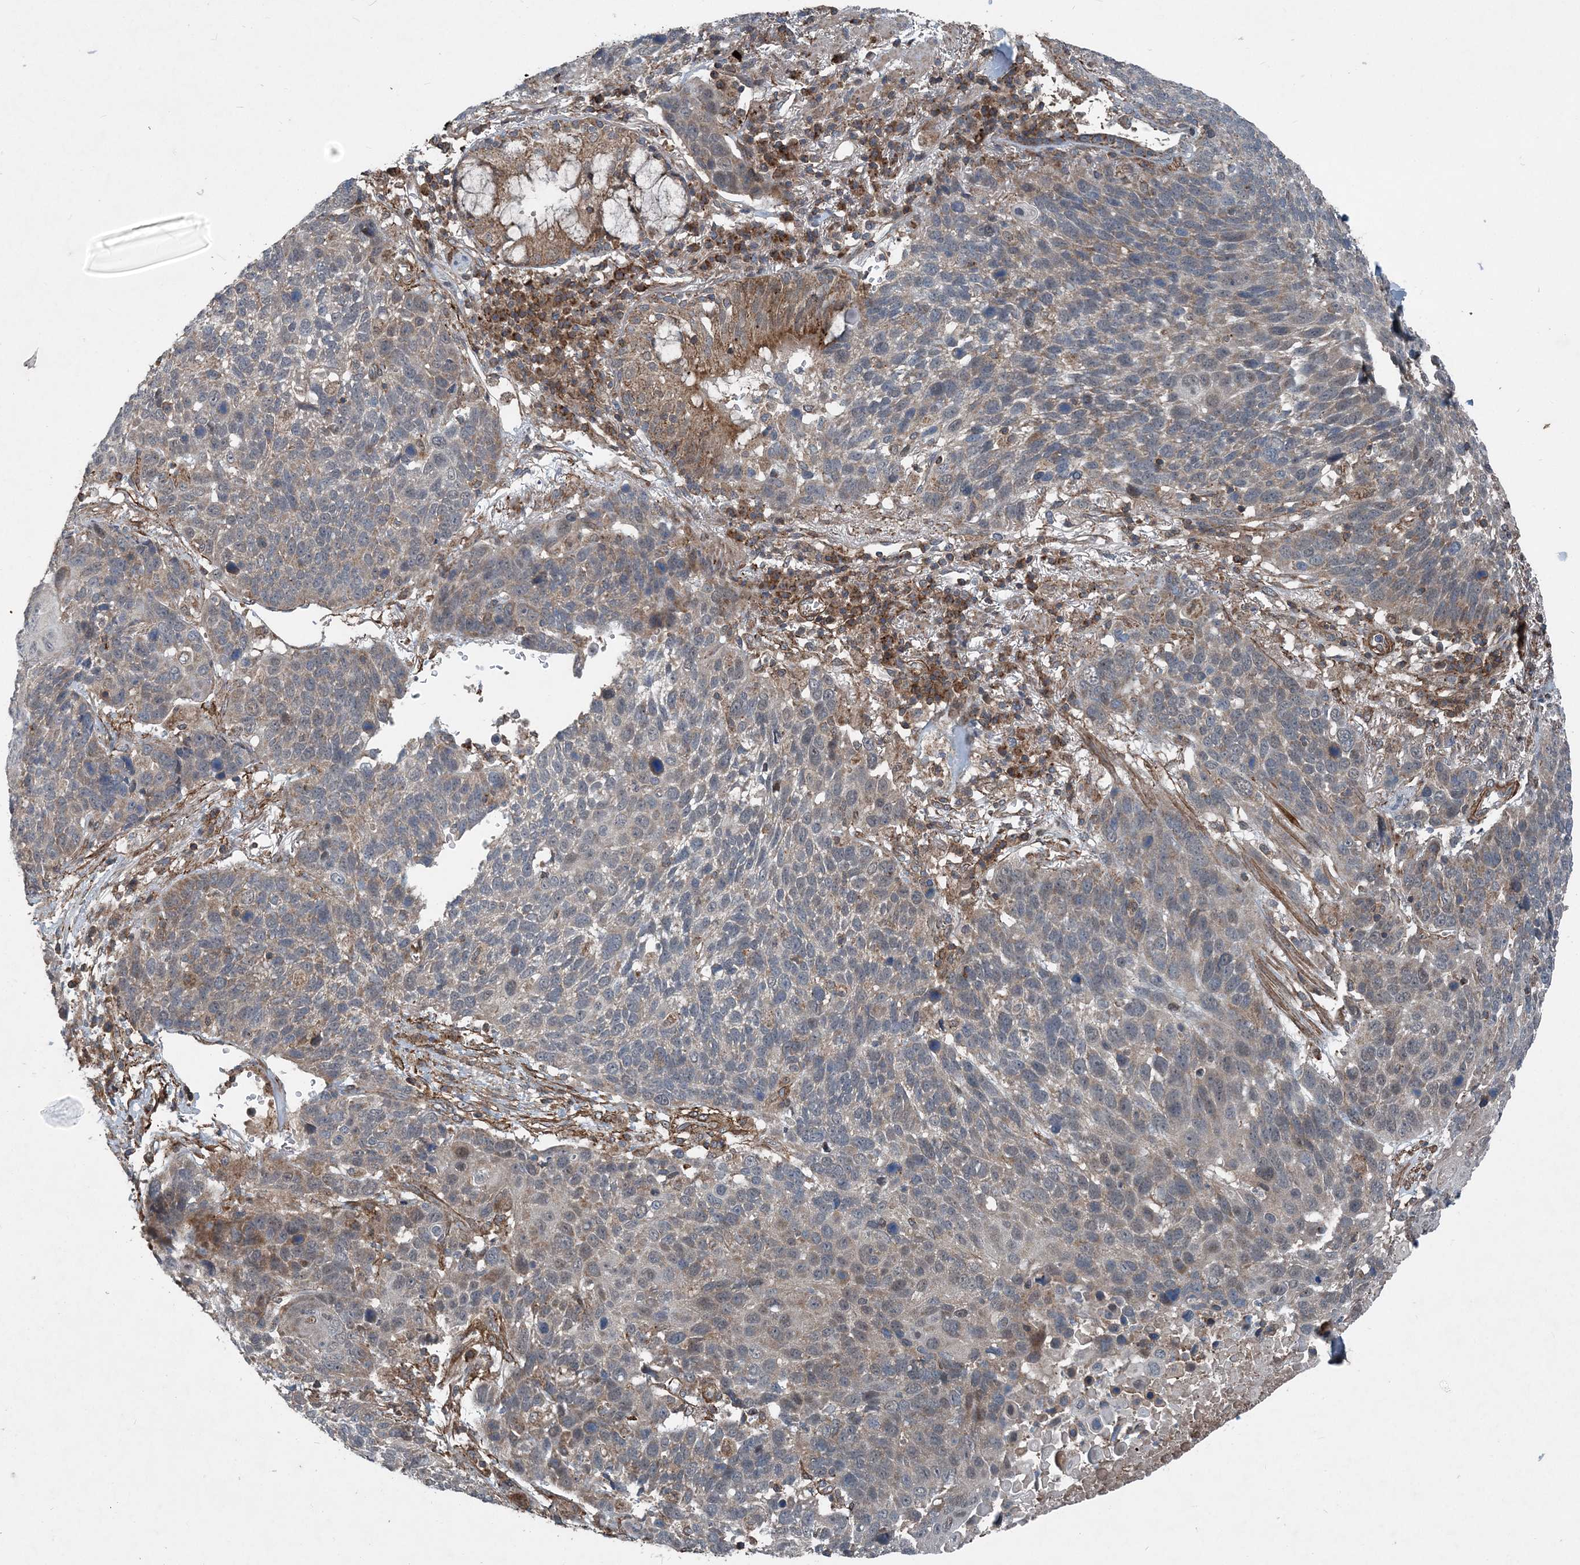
{"staining": {"intensity": "weak", "quantity": "25%-75%", "location": "cytoplasmic/membranous"}, "tissue": "lung cancer", "cell_type": "Tumor cells", "image_type": "cancer", "snomed": [{"axis": "morphology", "description": "Squamous cell carcinoma, NOS"}, {"axis": "topography", "description": "Lung"}], "caption": "Lung cancer stained with DAB immunohistochemistry displays low levels of weak cytoplasmic/membranous expression in about 25%-75% of tumor cells.", "gene": "NDUFA2", "patient": {"sex": "male", "age": 66}}